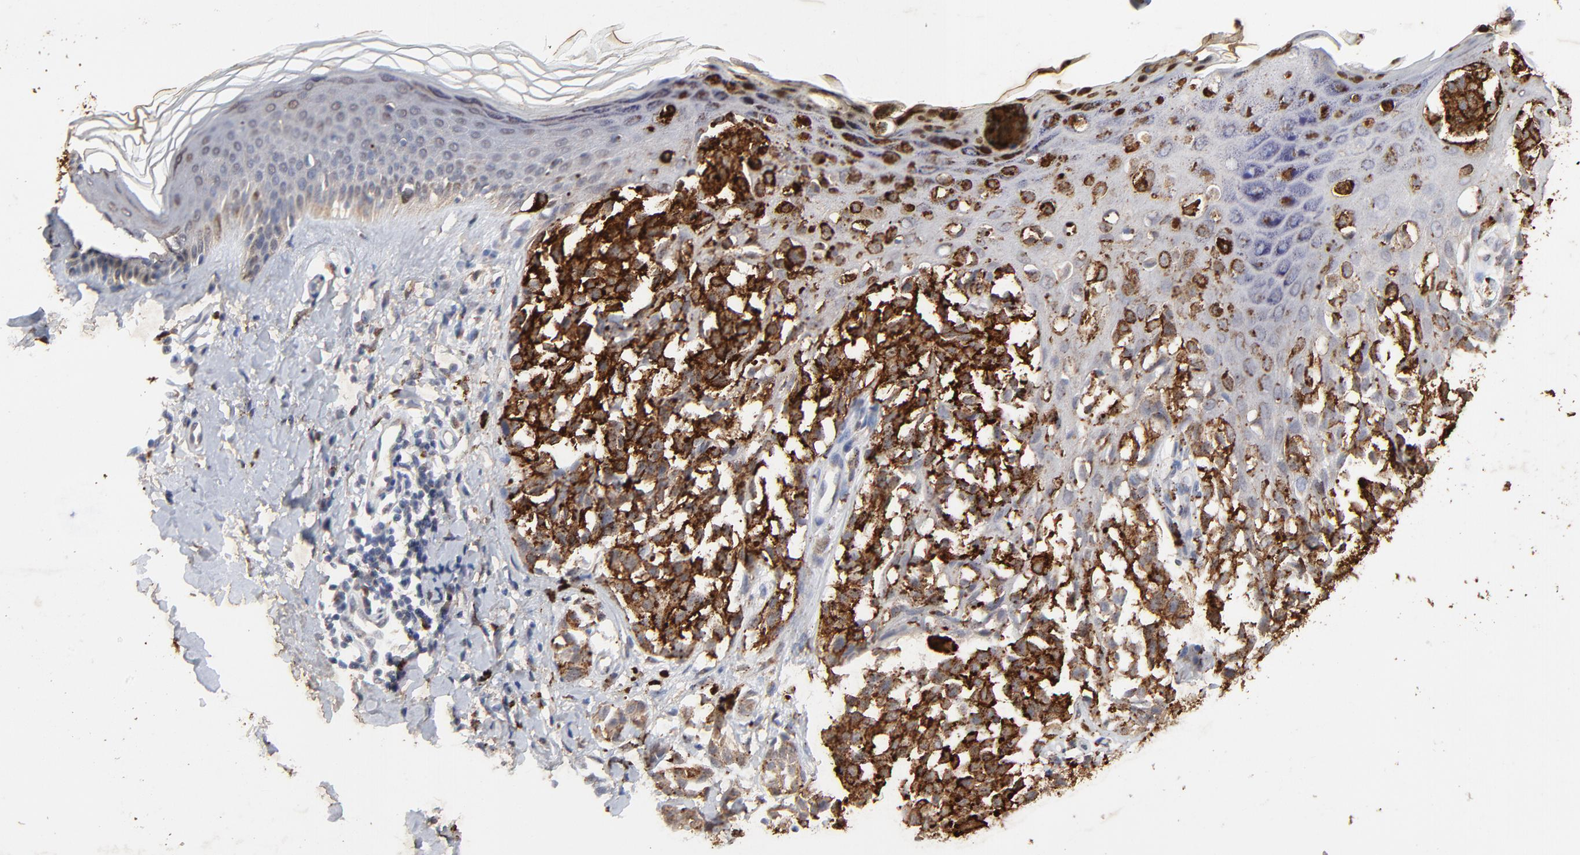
{"staining": {"intensity": "strong", "quantity": ">75%", "location": "cytoplasmic/membranous"}, "tissue": "melanoma", "cell_type": "Tumor cells", "image_type": "cancer", "snomed": [{"axis": "morphology", "description": "Malignant melanoma, NOS"}, {"axis": "topography", "description": "Skin"}], "caption": "About >75% of tumor cells in human malignant melanoma exhibit strong cytoplasmic/membranous protein expression as visualized by brown immunohistochemical staining.", "gene": "LGALS3", "patient": {"sex": "female", "age": 38}}